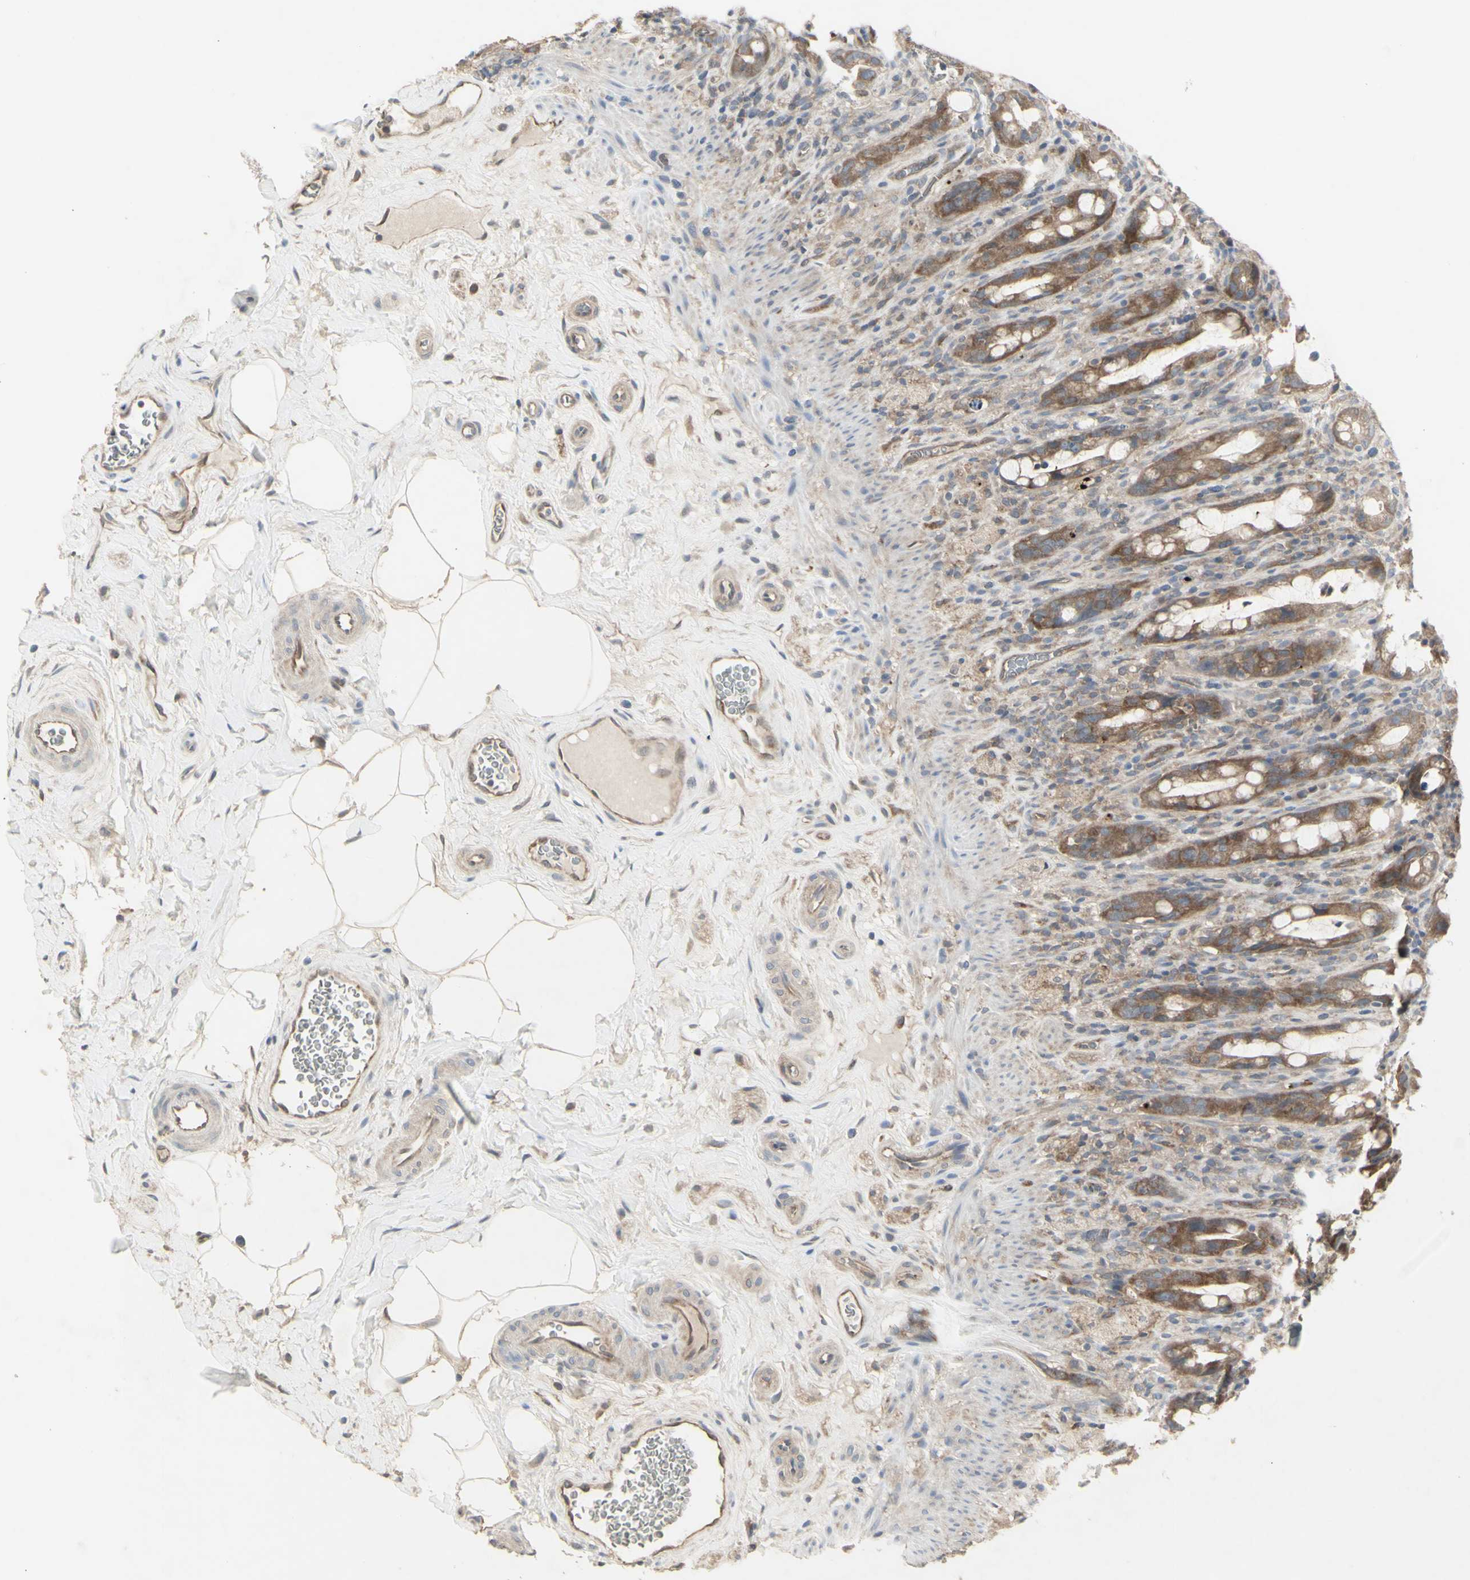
{"staining": {"intensity": "moderate", "quantity": ">75%", "location": "cytoplasmic/membranous"}, "tissue": "rectum", "cell_type": "Glandular cells", "image_type": "normal", "snomed": [{"axis": "morphology", "description": "Normal tissue, NOS"}, {"axis": "topography", "description": "Rectum"}], "caption": "An image of human rectum stained for a protein demonstrates moderate cytoplasmic/membranous brown staining in glandular cells.", "gene": "CHURC1", "patient": {"sex": "male", "age": 44}}